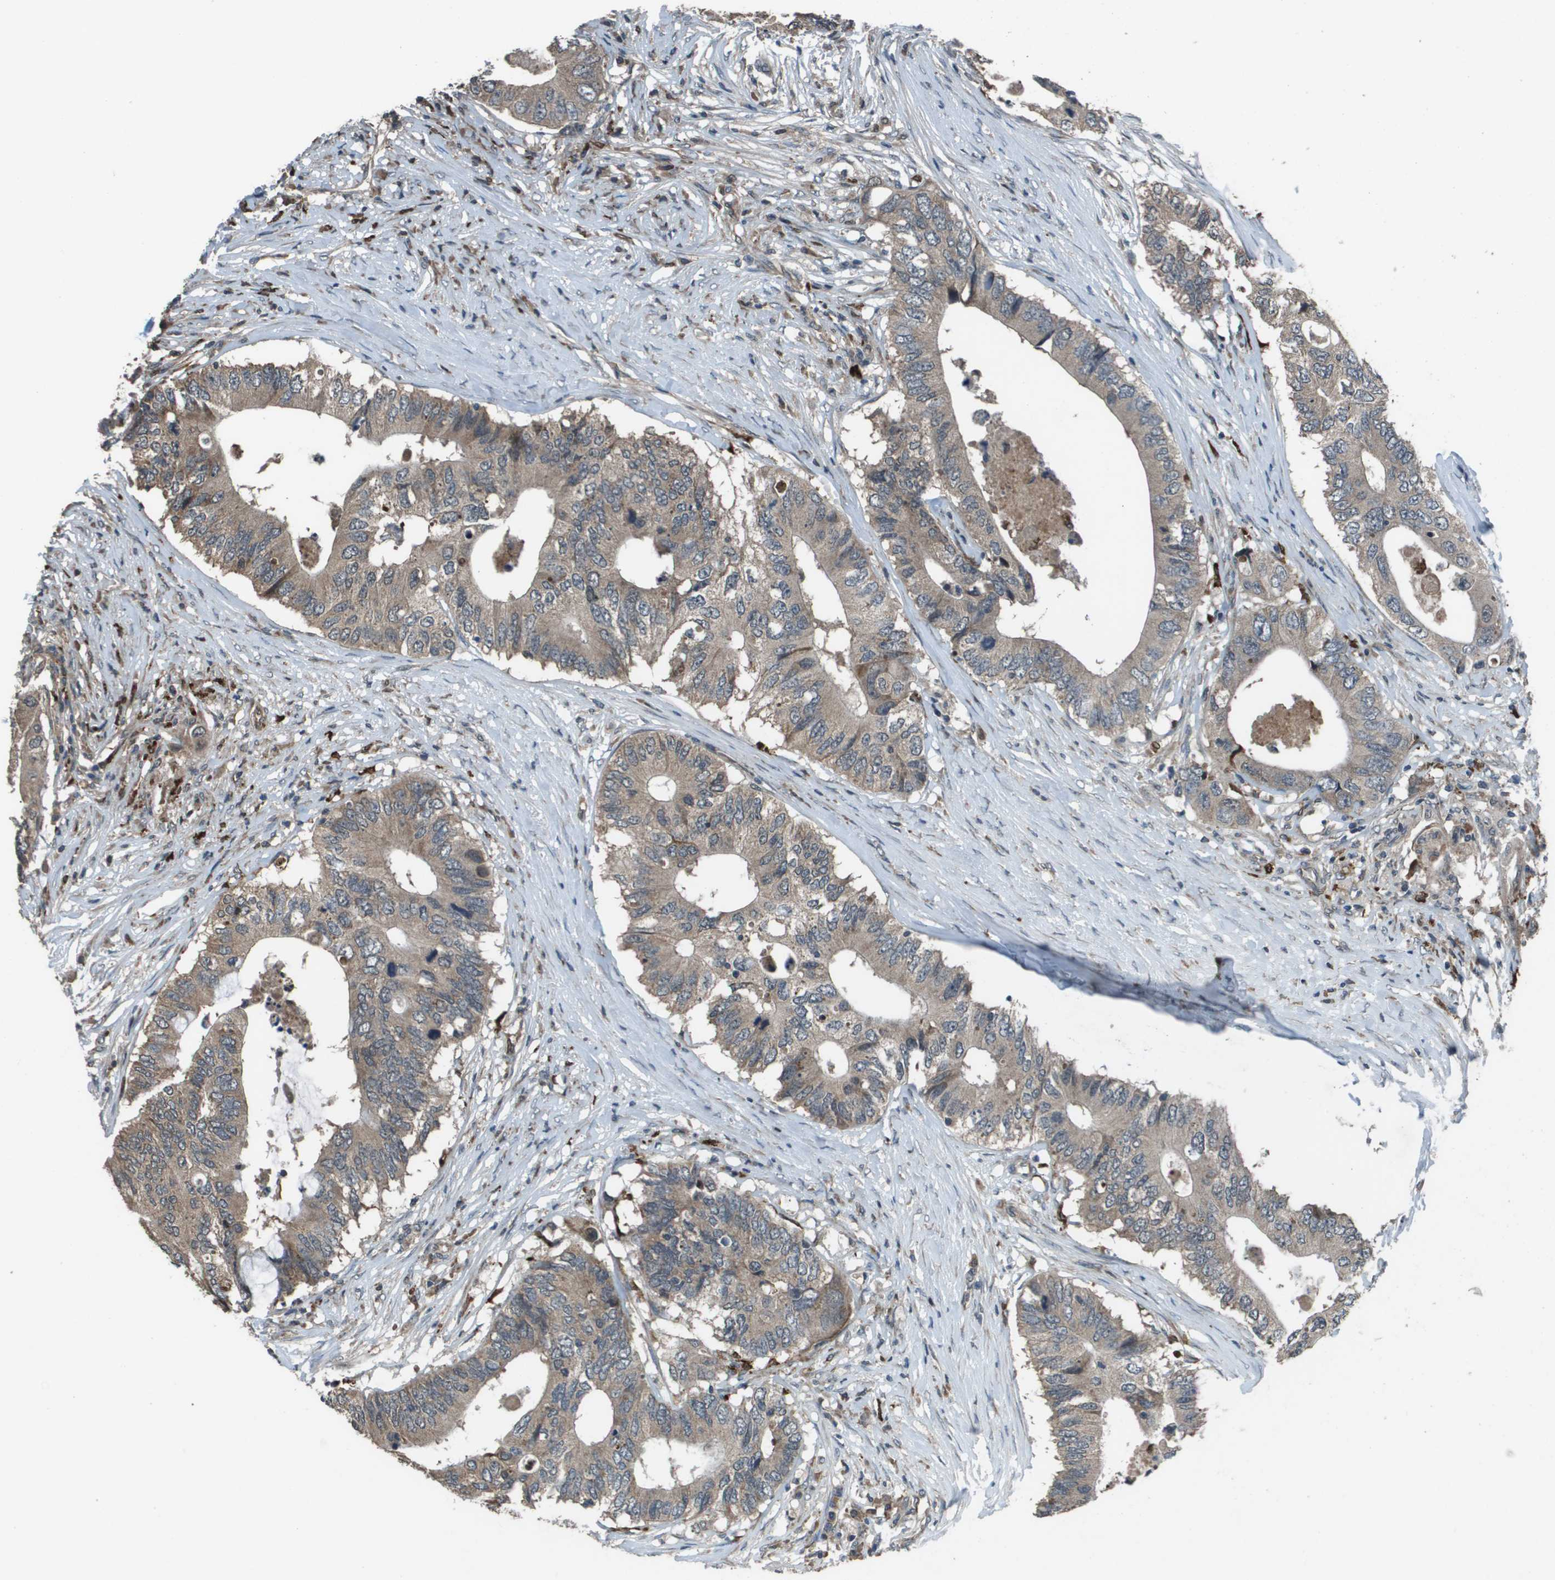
{"staining": {"intensity": "weak", "quantity": ">75%", "location": "cytoplasmic/membranous"}, "tissue": "colorectal cancer", "cell_type": "Tumor cells", "image_type": "cancer", "snomed": [{"axis": "morphology", "description": "Adenocarcinoma, NOS"}, {"axis": "topography", "description": "Colon"}], "caption": "A histopathology image of human colorectal cancer stained for a protein shows weak cytoplasmic/membranous brown staining in tumor cells. Immunohistochemistry stains the protein of interest in brown and the nuclei are stained blue.", "gene": "GOSR2", "patient": {"sex": "male", "age": 71}}